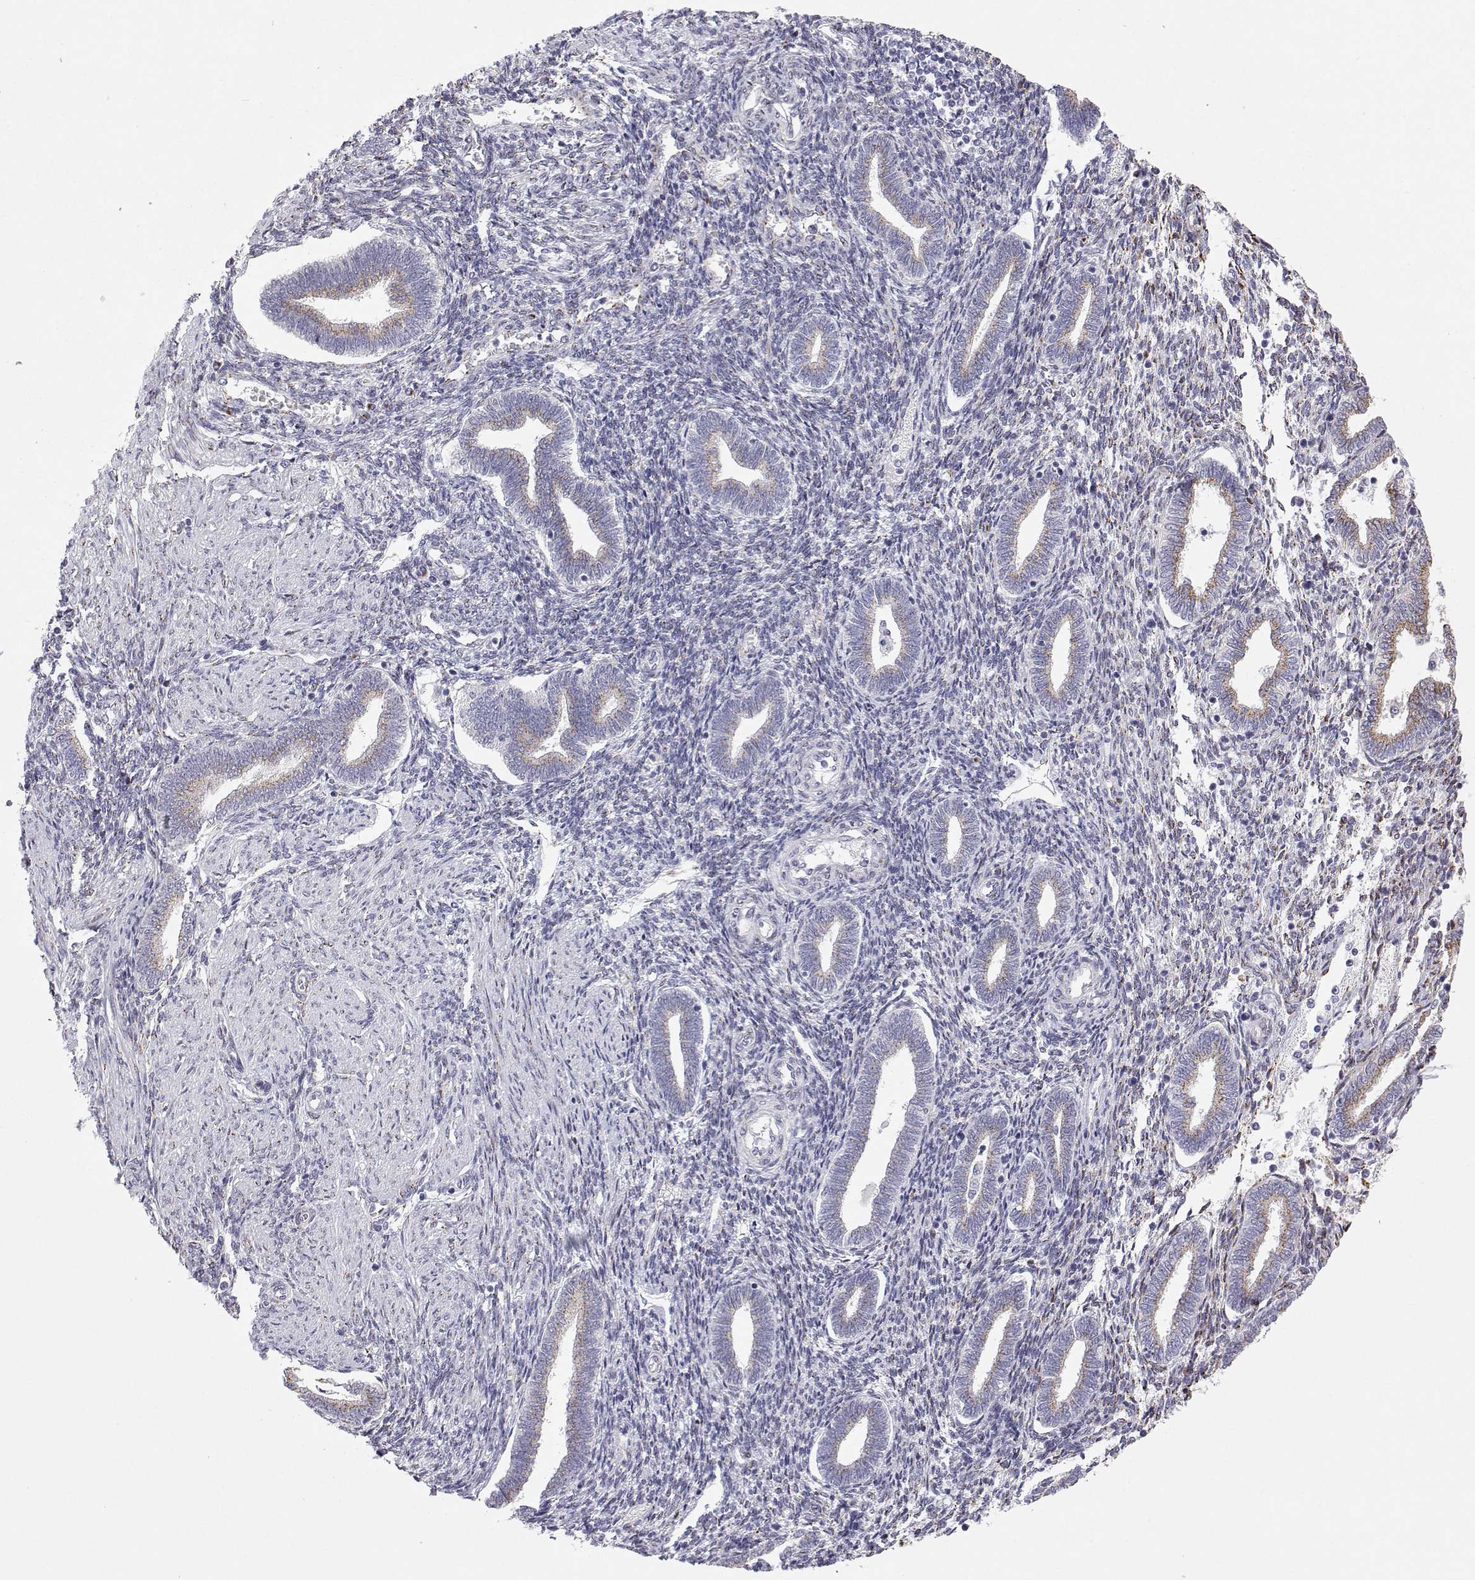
{"staining": {"intensity": "moderate", "quantity": "<25%", "location": "cytoplasmic/membranous"}, "tissue": "endometrium", "cell_type": "Cells in endometrial stroma", "image_type": "normal", "snomed": [{"axis": "morphology", "description": "Normal tissue, NOS"}, {"axis": "topography", "description": "Endometrium"}], "caption": "This micrograph exhibits unremarkable endometrium stained with immunohistochemistry (IHC) to label a protein in brown. The cytoplasmic/membranous of cells in endometrial stroma show moderate positivity for the protein. Nuclei are counter-stained blue.", "gene": "STARD13", "patient": {"sex": "female", "age": 42}}